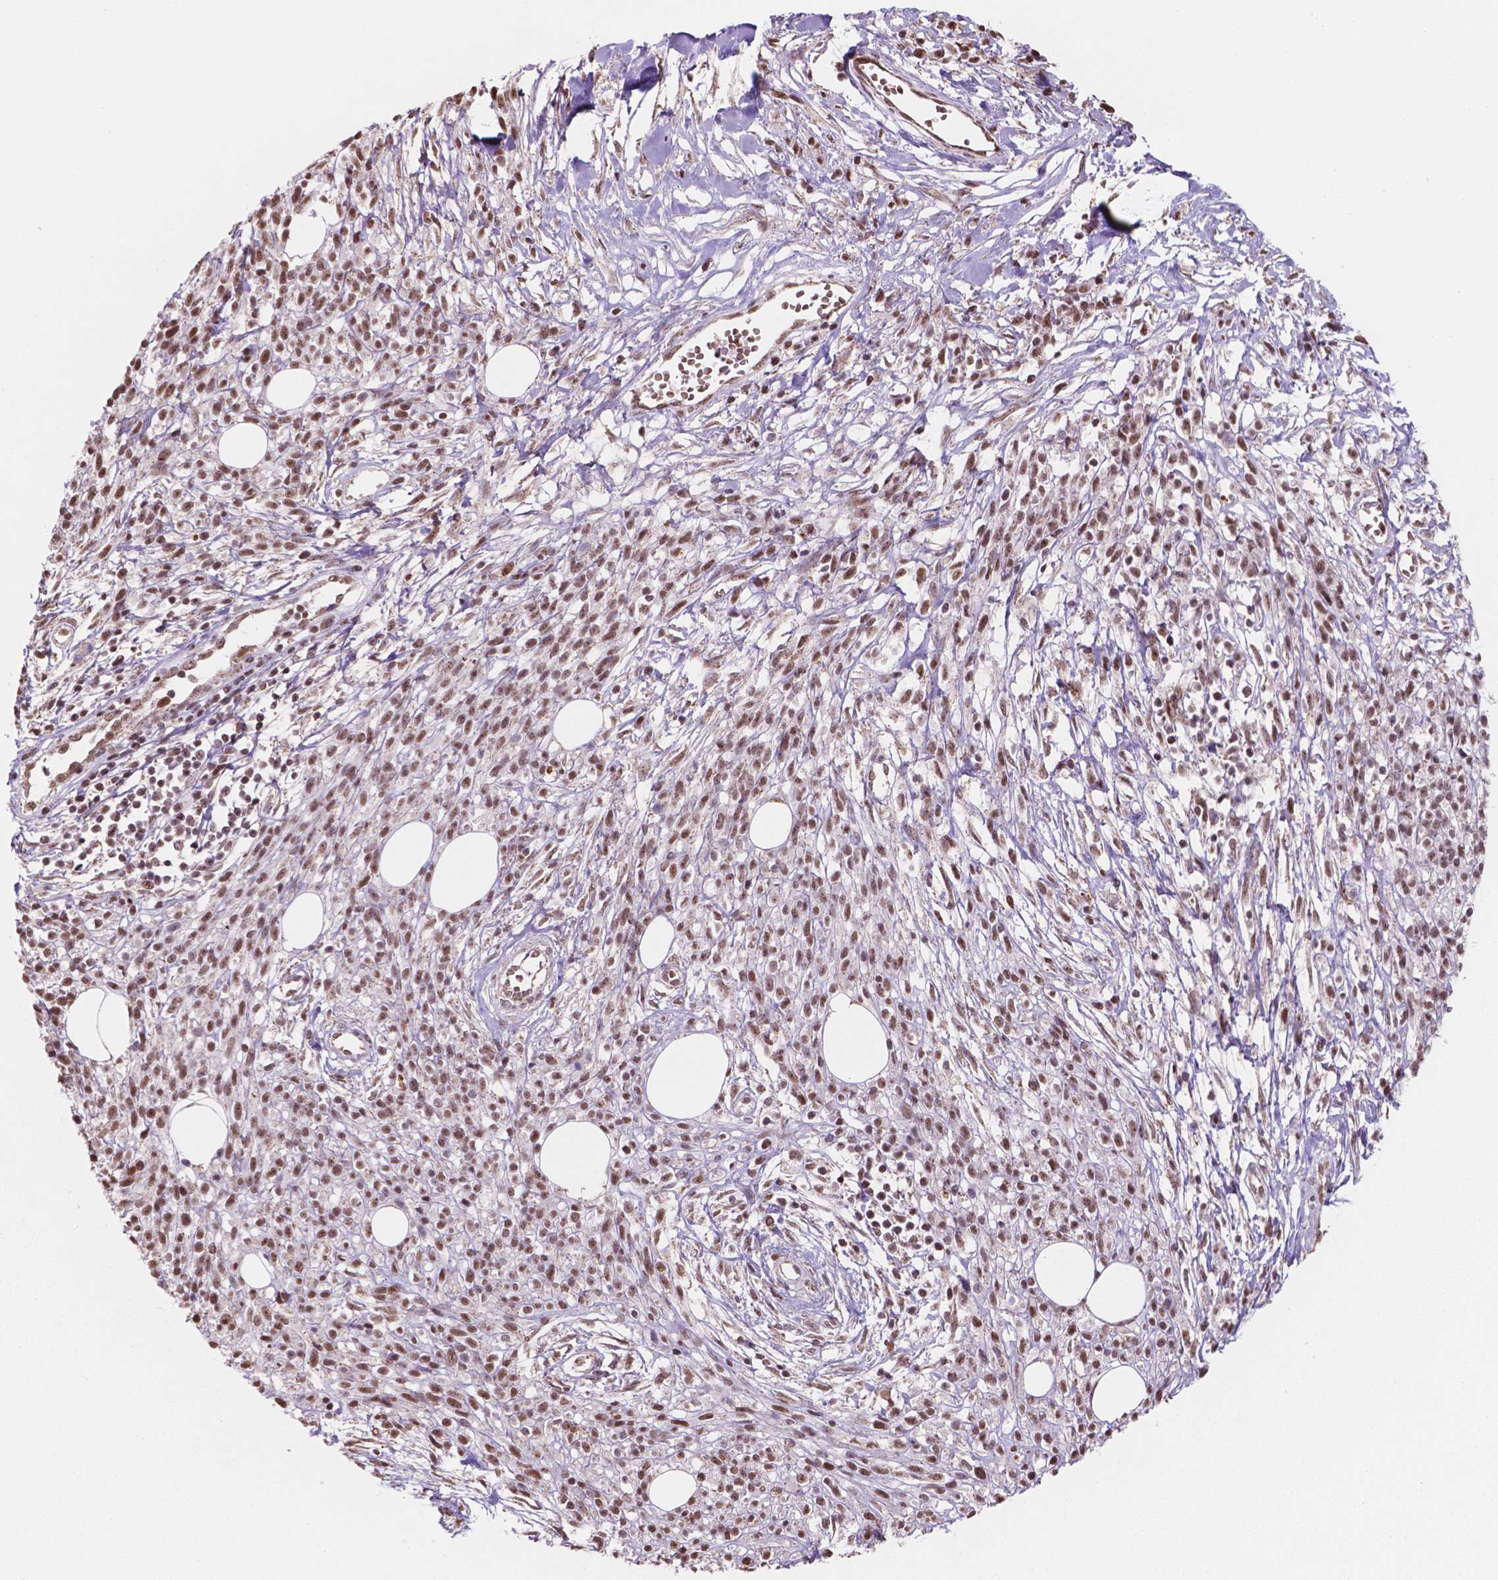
{"staining": {"intensity": "moderate", "quantity": ">75%", "location": "nuclear"}, "tissue": "melanoma", "cell_type": "Tumor cells", "image_type": "cancer", "snomed": [{"axis": "morphology", "description": "Malignant melanoma, NOS"}, {"axis": "topography", "description": "Skin"}, {"axis": "topography", "description": "Skin of trunk"}], "caption": "Tumor cells reveal moderate nuclear staining in approximately >75% of cells in melanoma. Nuclei are stained in blue.", "gene": "NDUFA10", "patient": {"sex": "male", "age": 74}}